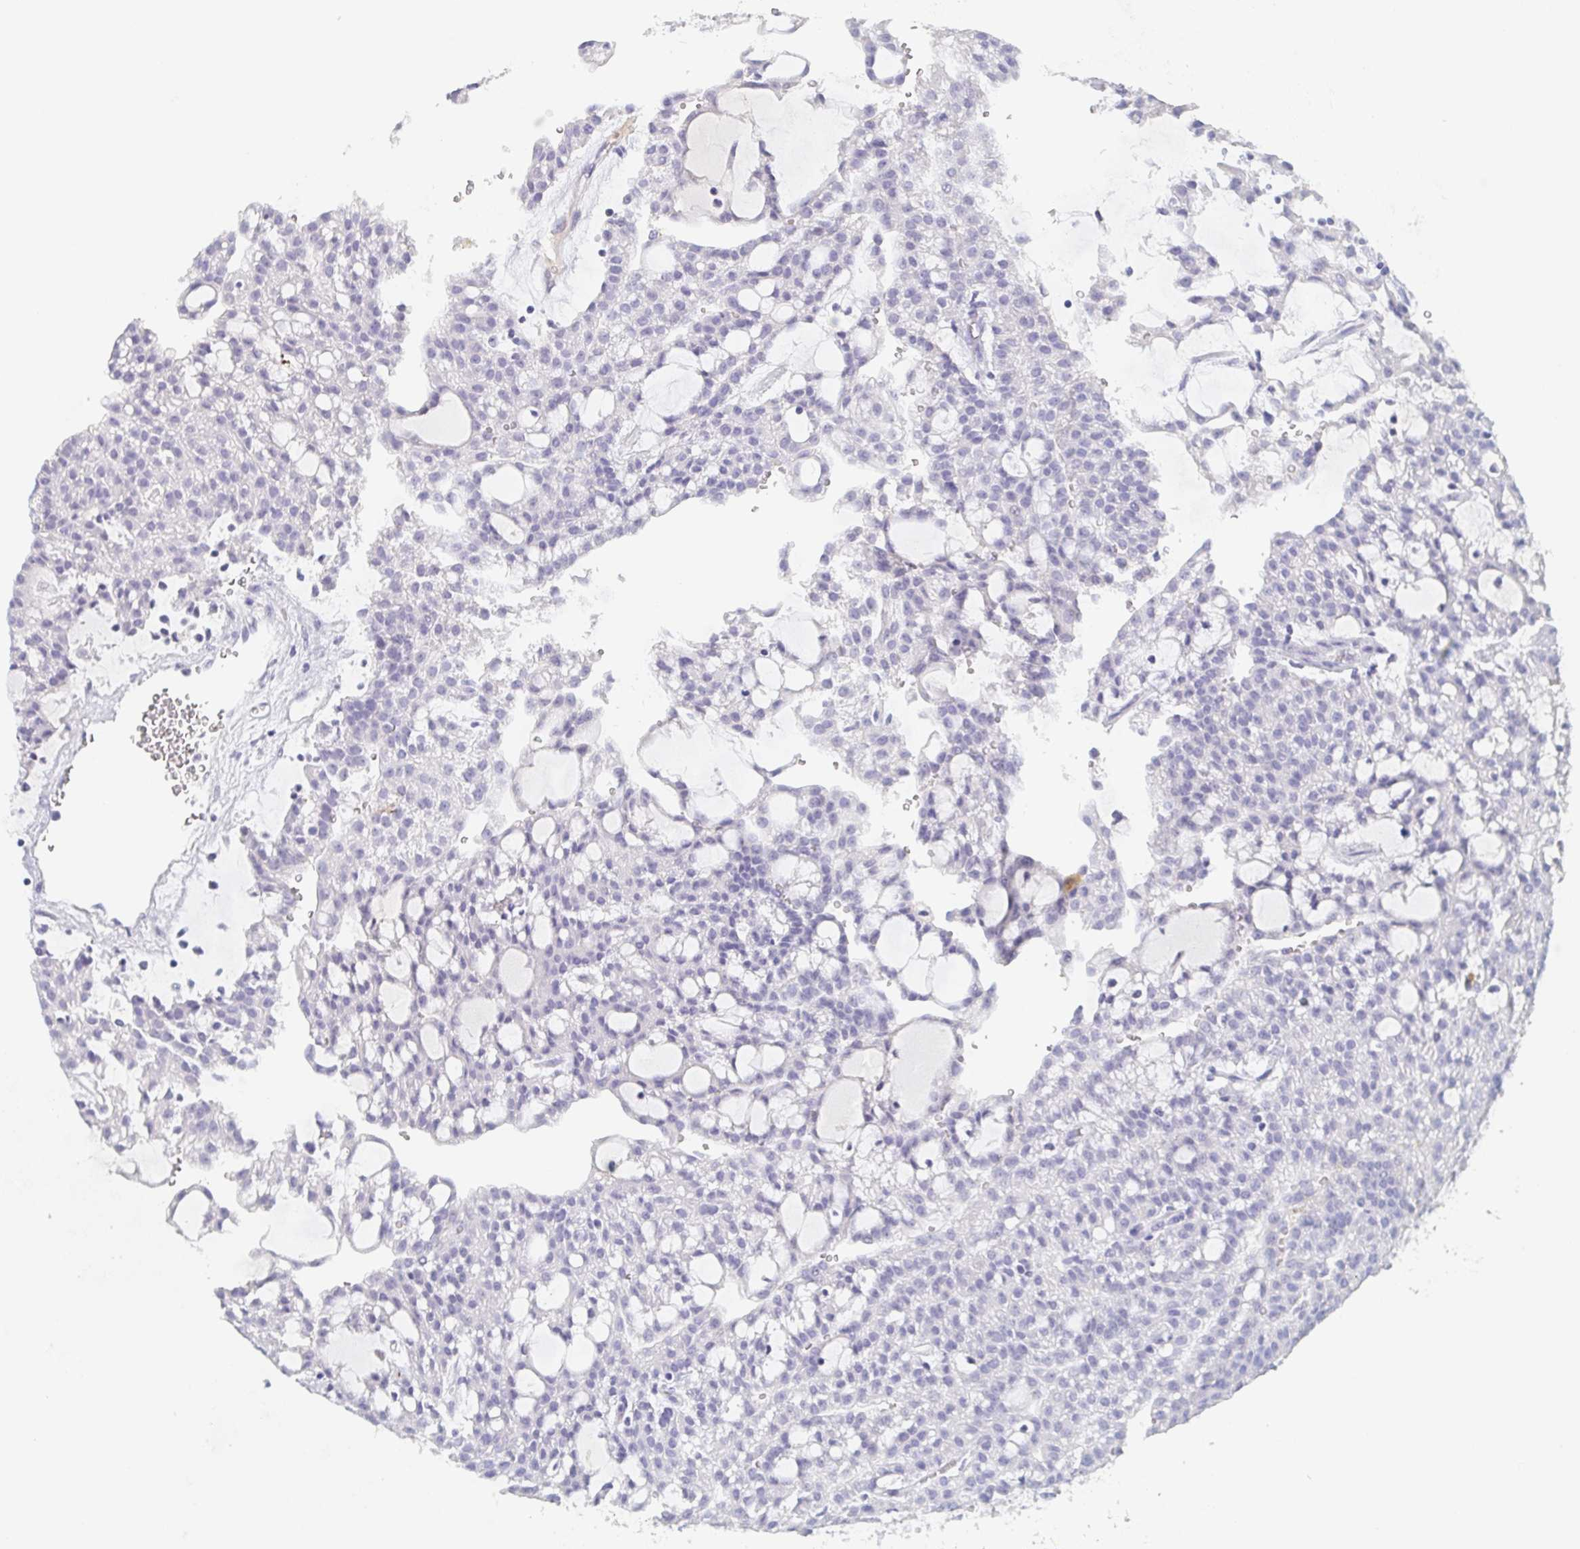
{"staining": {"intensity": "negative", "quantity": "none", "location": "none"}, "tissue": "renal cancer", "cell_type": "Tumor cells", "image_type": "cancer", "snomed": [{"axis": "morphology", "description": "Adenocarcinoma, NOS"}, {"axis": "topography", "description": "Kidney"}], "caption": "DAB immunohistochemical staining of renal cancer (adenocarcinoma) displays no significant expression in tumor cells. (IHC, brightfield microscopy, high magnification).", "gene": "ITLN1", "patient": {"sex": "male", "age": 63}}